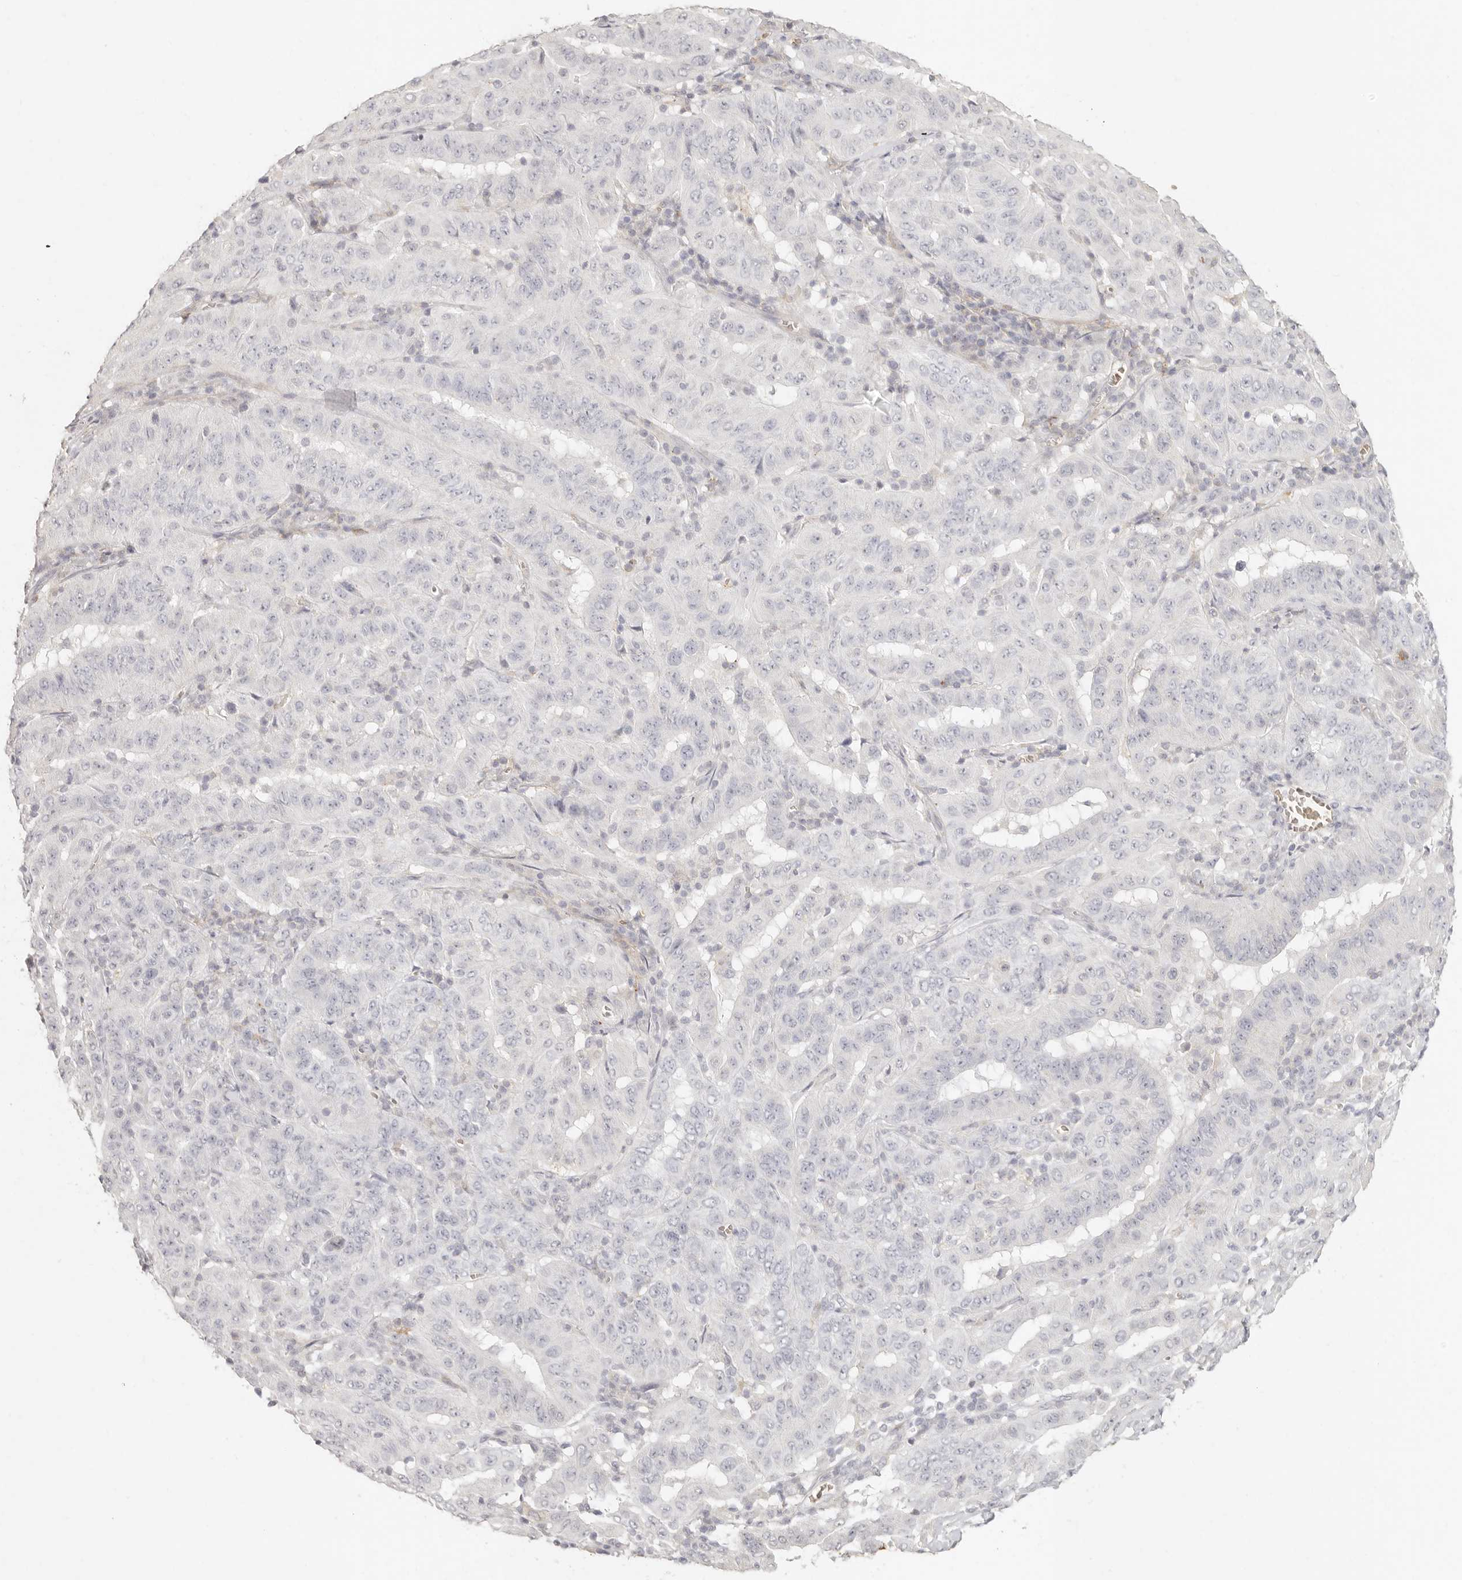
{"staining": {"intensity": "negative", "quantity": "none", "location": "none"}, "tissue": "pancreatic cancer", "cell_type": "Tumor cells", "image_type": "cancer", "snomed": [{"axis": "morphology", "description": "Adenocarcinoma, NOS"}, {"axis": "topography", "description": "Pancreas"}], "caption": "Pancreatic adenocarcinoma was stained to show a protein in brown. There is no significant expression in tumor cells.", "gene": "NIBAN1", "patient": {"sex": "male", "age": 63}}